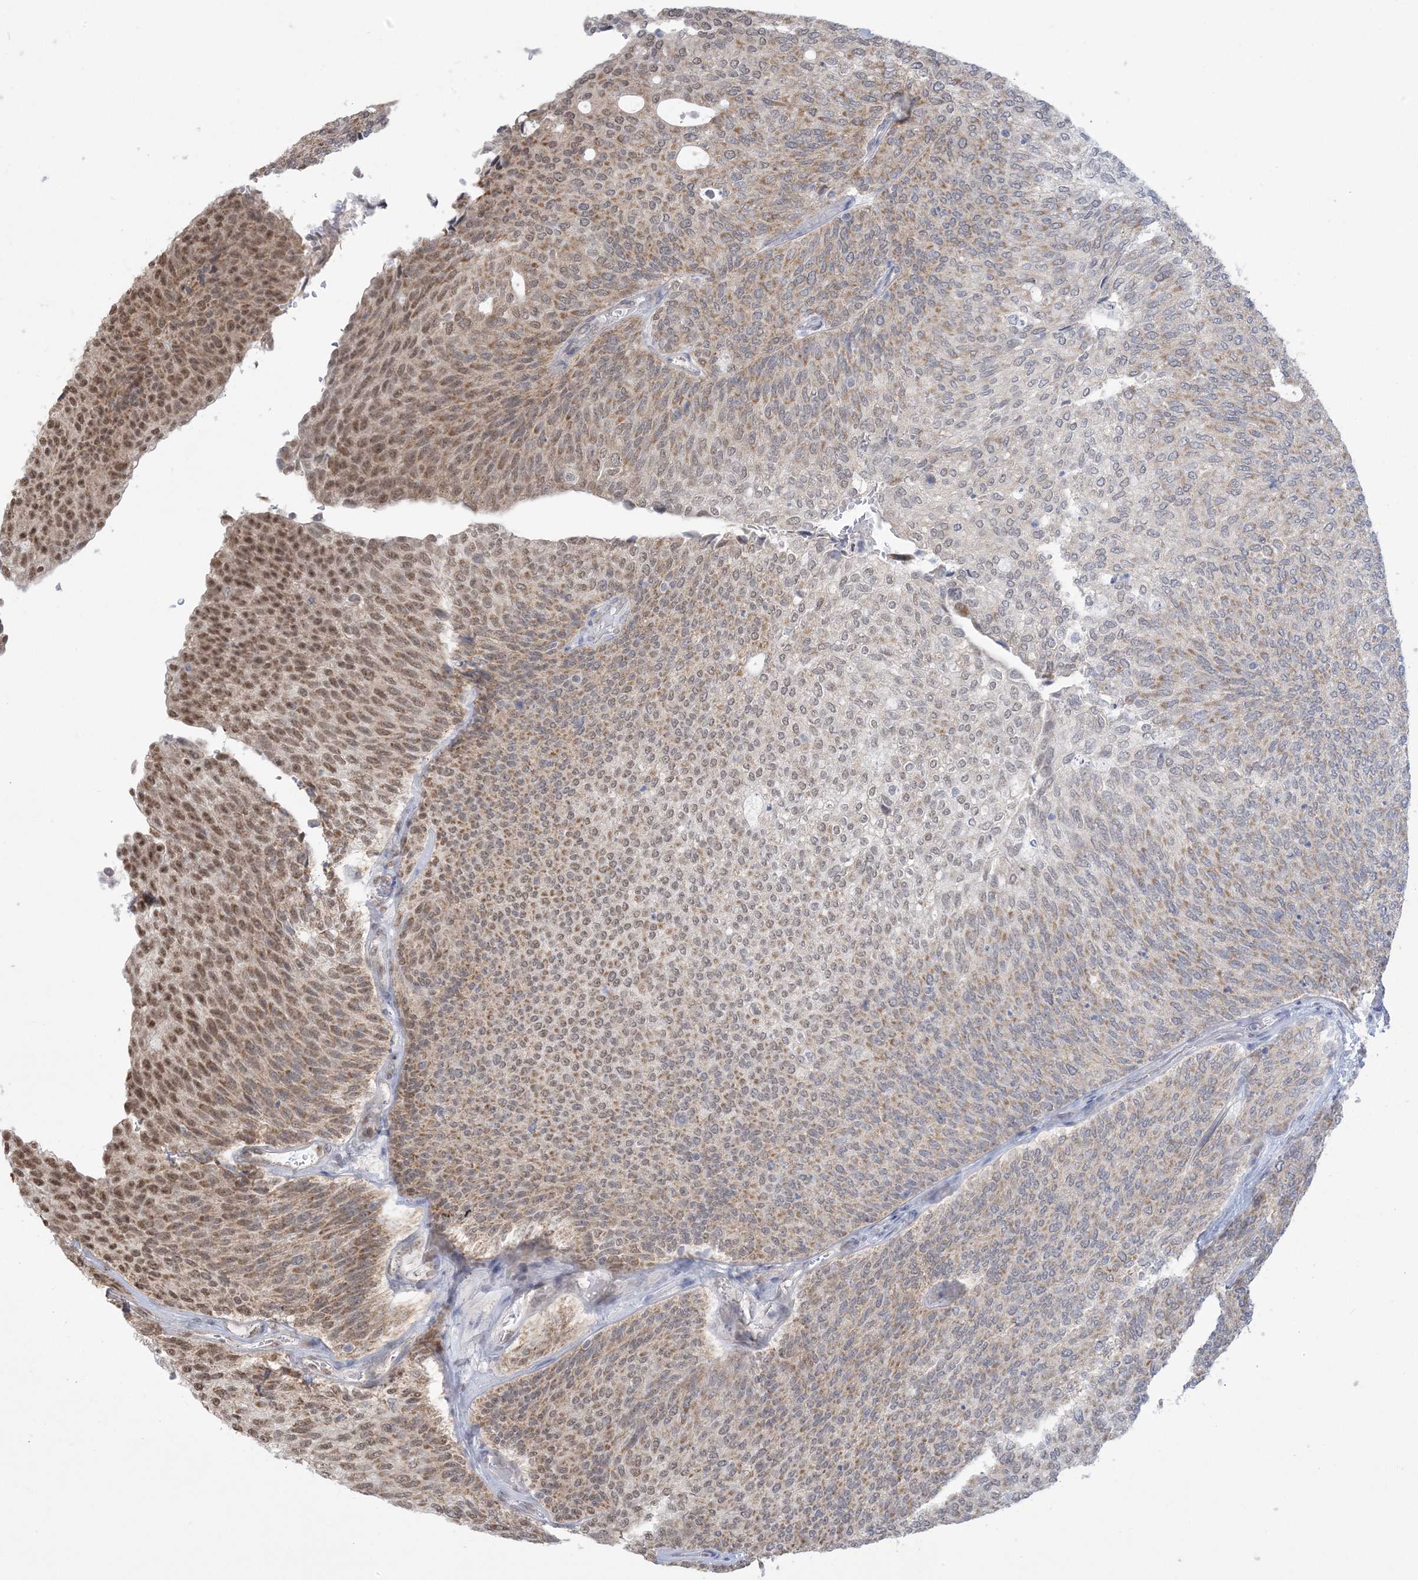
{"staining": {"intensity": "moderate", "quantity": ">75%", "location": "cytoplasmic/membranous,nuclear"}, "tissue": "urothelial cancer", "cell_type": "Tumor cells", "image_type": "cancer", "snomed": [{"axis": "morphology", "description": "Urothelial carcinoma, Low grade"}, {"axis": "topography", "description": "Urinary bladder"}], "caption": "Protein expression analysis of human urothelial cancer reveals moderate cytoplasmic/membranous and nuclear expression in about >75% of tumor cells. The staining was performed using DAB (3,3'-diaminobenzidine), with brown indicating positive protein expression. Nuclei are stained blue with hematoxylin.", "gene": "TRMT10C", "patient": {"sex": "female", "age": 79}}